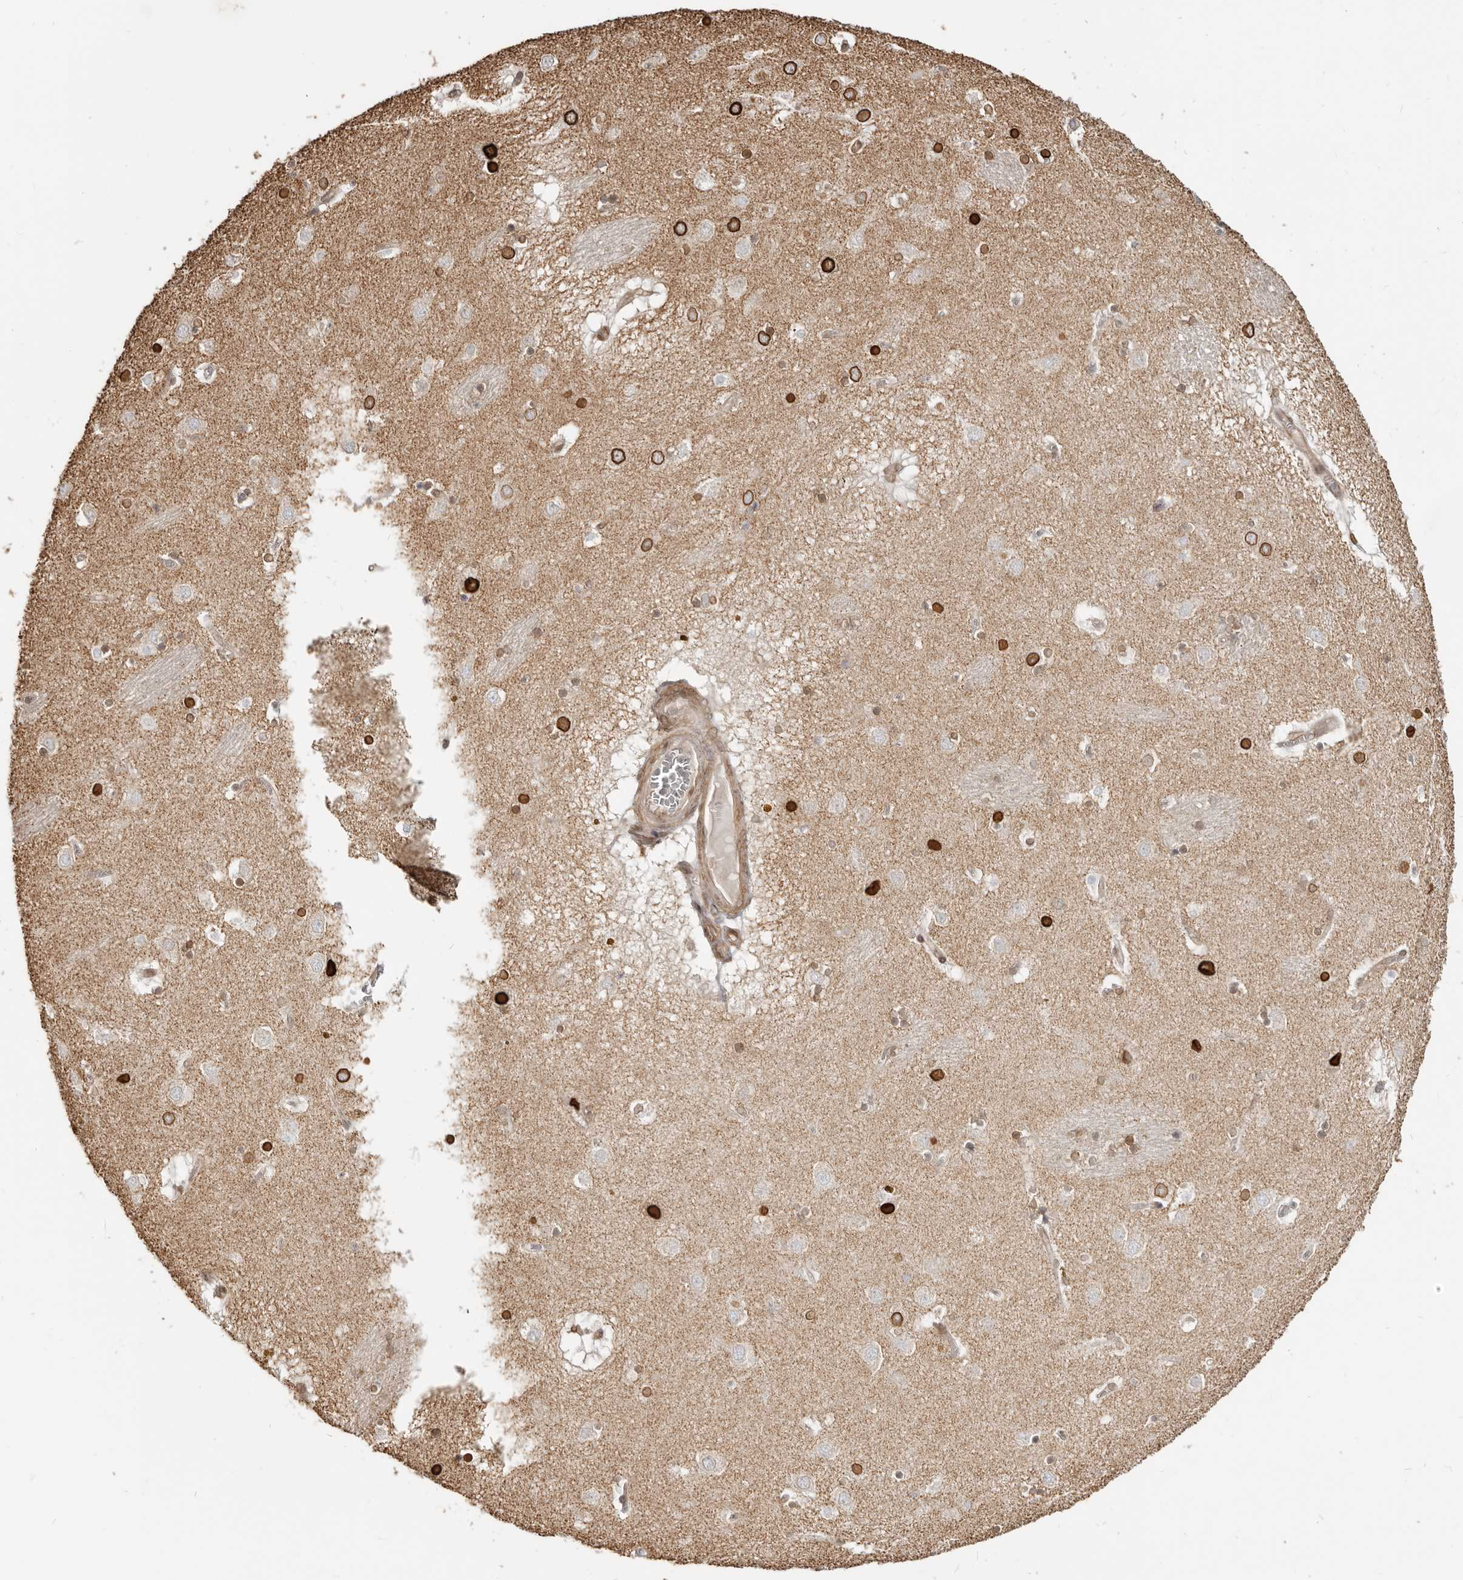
{"staining": {"intensity": "strong", "quantity": "25%-75%", "location": "cytoplasmic/membranous,nuclear"}, "tissue": "caudate", "cell_type": "Glial cells", "image_type": "normal", "snomed": [{"axis": "morphology", "description": "Normal tissue, NOS"}, {"axis": "topography", "description": "Lateral ventricle wall"}], "caption": "Immunohistochemistry (IHC) histopathology image of benign caudate: caudate stained using immunohistochemistry exhibits high levels of strong protein expression localized specifically in the cytoplasmic/membranous,nuclear of glial cells, appearing as a cytoplasmic/membranous,nuclear brown color.", "gene": "NUP153", "patient": {"sex": "male", "age": 70}}